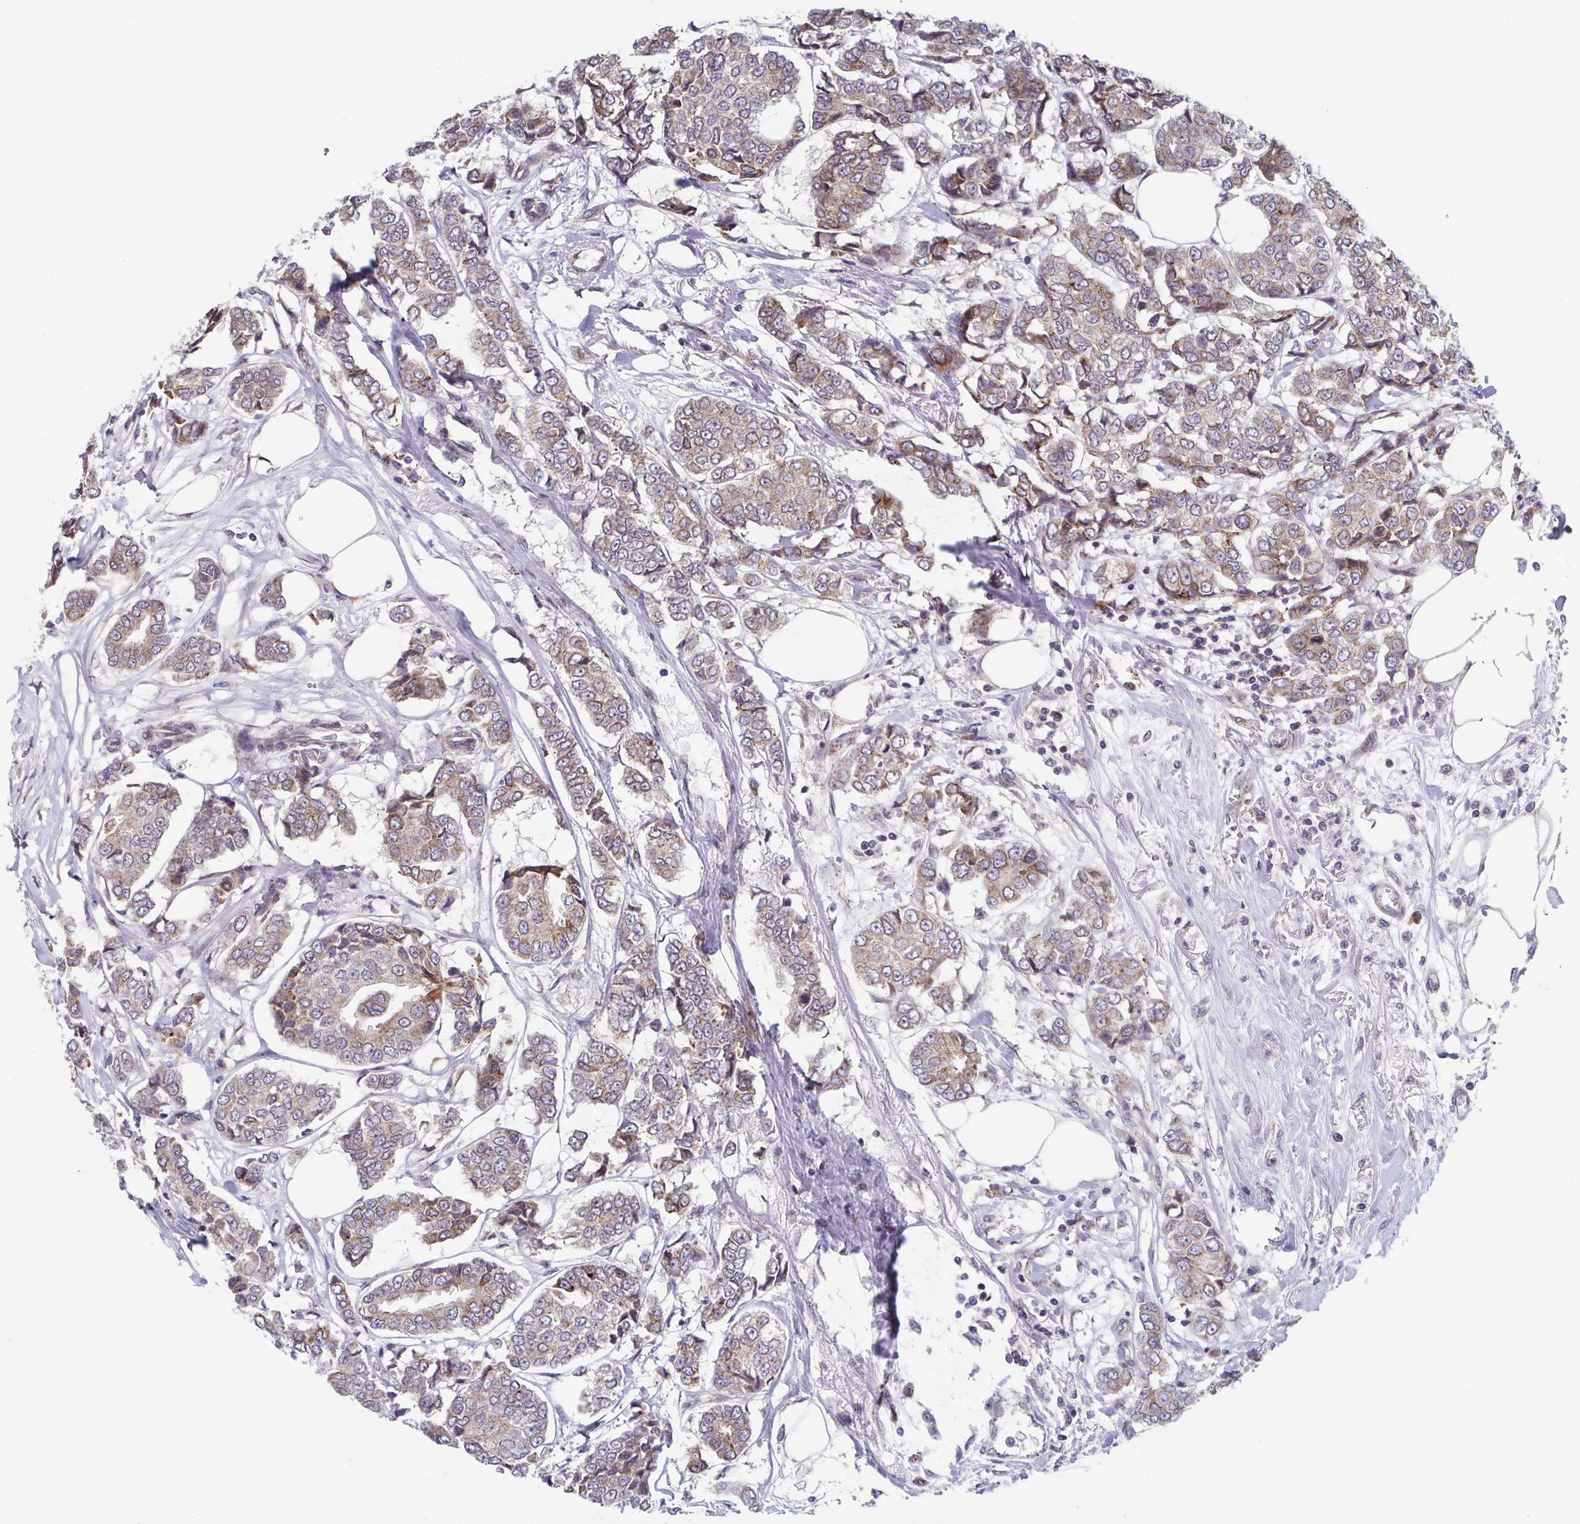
{"staining": {"intensity": "moderate", "quantity": ">75%", "location": "cytoplasmic/membranous"}, "tissue": "breast cancer", "cell_type": "Tumor cells", "image_type": "cancer", "snomed": [{"axis": "morphology", "description": "Duct carcinoma"}, {"axis": "topography", "description": "Breast"}], "caption": "Human infiltrating ductal carcinoma (breast) stained with a brown dye exhibits moderate cytoplasmic/membranous positive positivity in about >75% of tumor cells.", "gene": "COPB1", "patient": {"sex": "female", "age": 94}}